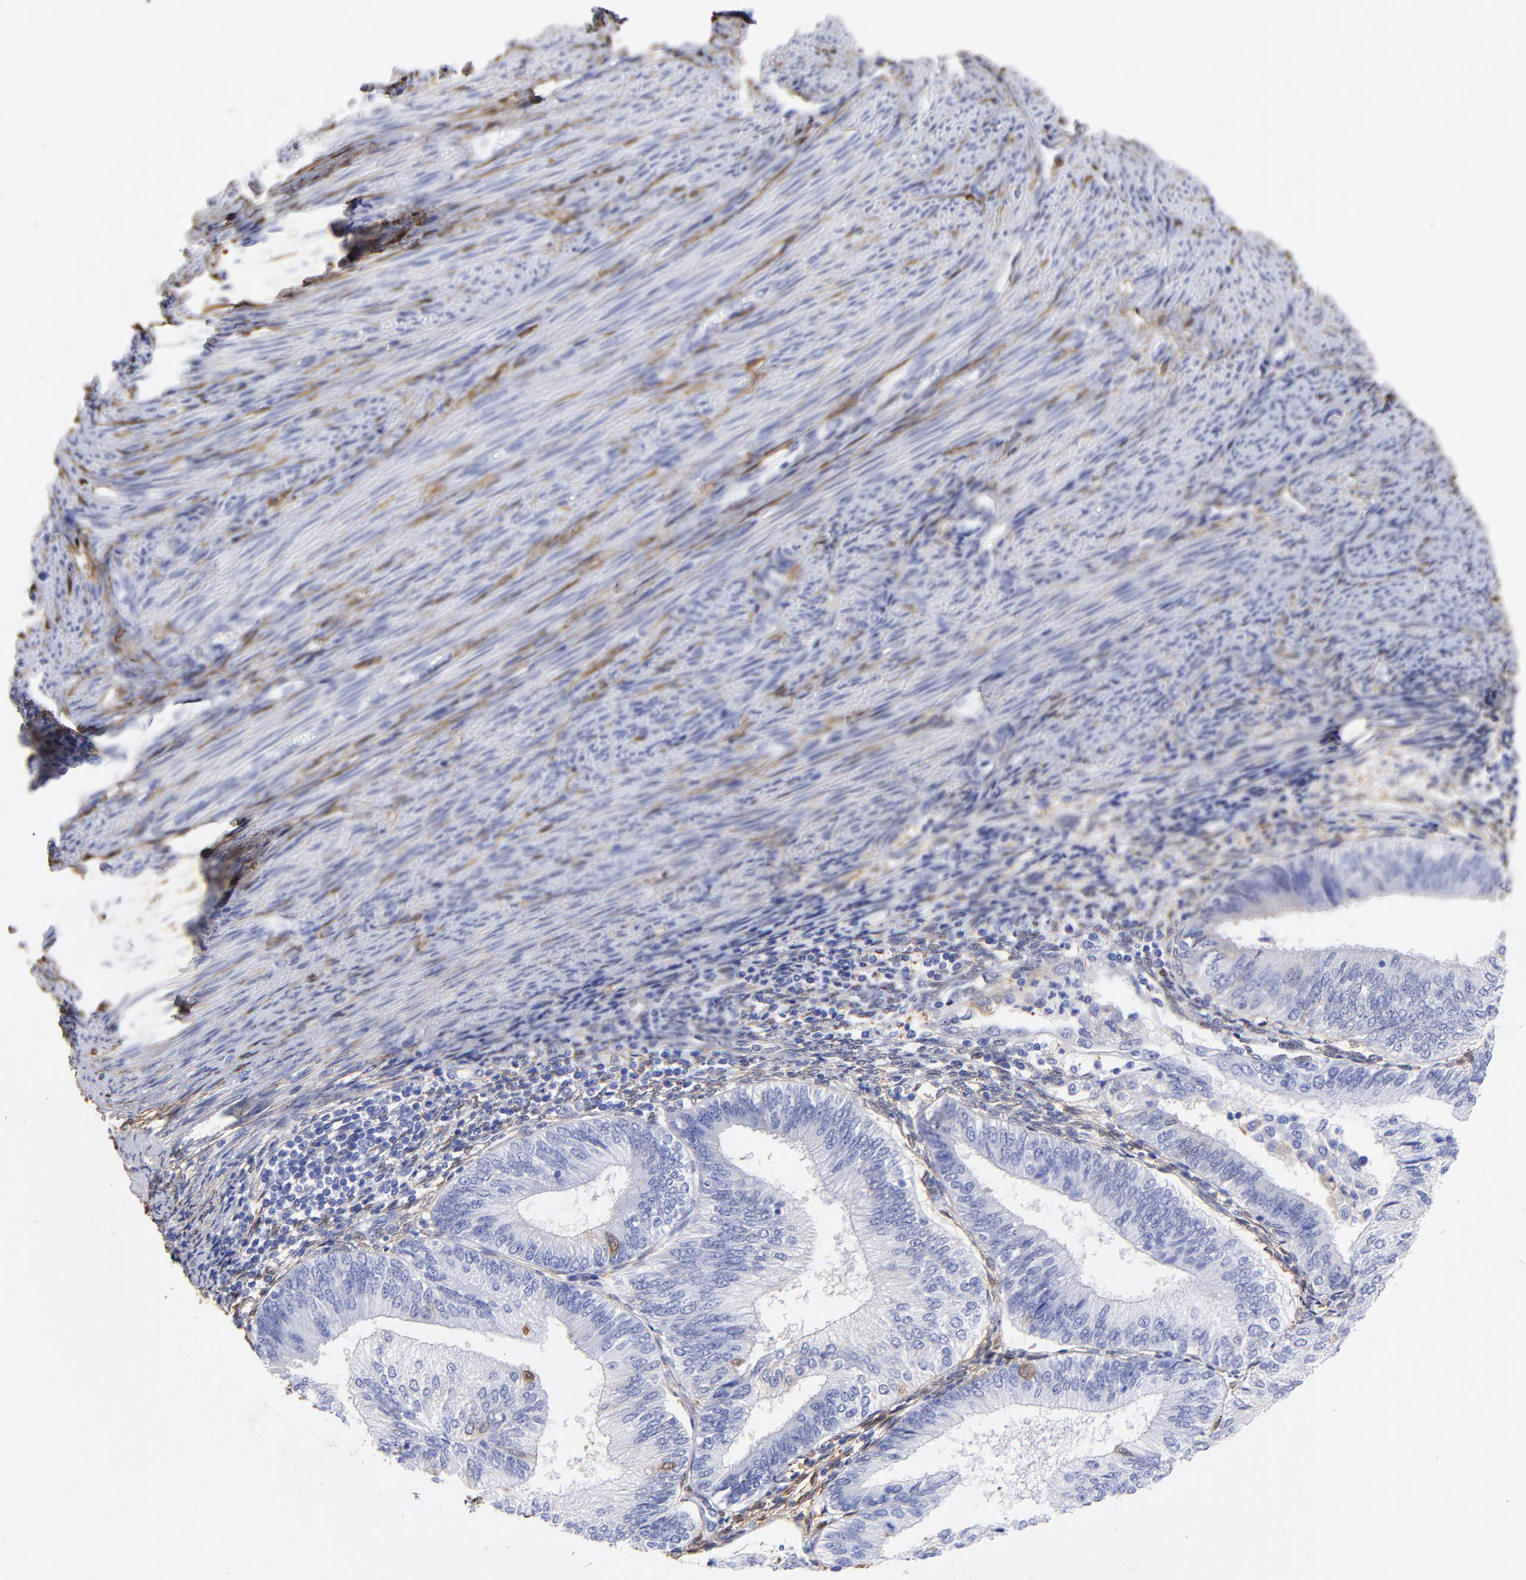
{"staining": {"intensity": "negative", "quantity": "none", "location": "none"}, "tissue": "endometrial cancer", "cell_type": "Tumor cells", "image_type": "cancer", "snomed": [{"axis": "morphology", "description": "Adenocarcinoma, NOS"}, {"axis": "topography", "description": "Endometrium"}], "caption": "Immunohistochemistry (IHC) micrograph of neoplastic tissue: human endometrial cancer stained with DAB demonstrates no significant protein staining in tumor cells.", "gene": "ALDH1A1", "patient": {"sex": "female", "age": 55}}